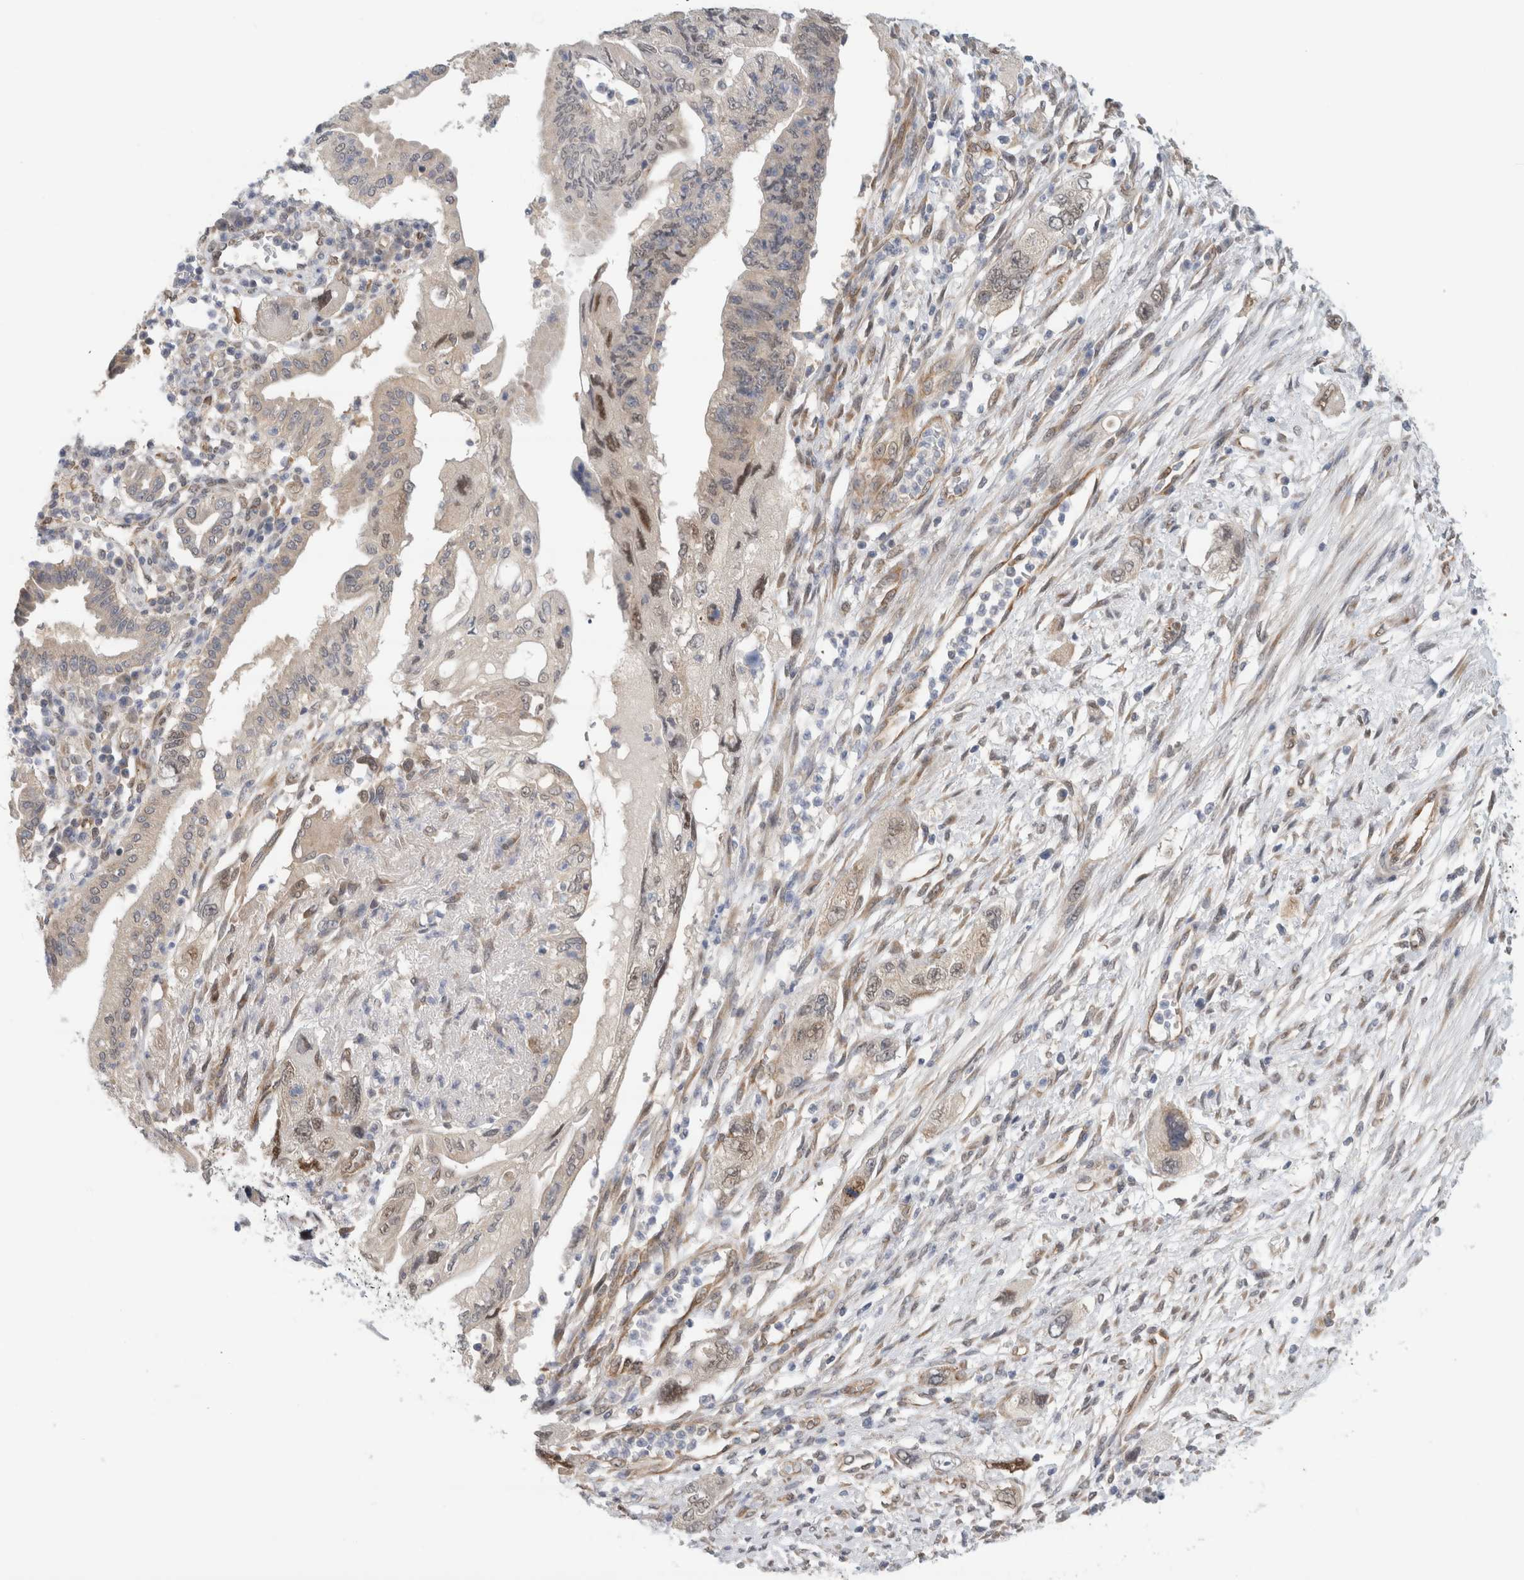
{"staining": {"intensity": "moderate", "quantity": "<25%", "location": "nuclear"}, "tissue": "pancreatic cancer", "cell_type": "Tumor cells", "image_type": "cancer", "snomed": [{"axis": "morphology", "description": "Adenocarcinoma, NOS"}, {"axis": "topography", "description": "Pancreas"}], "caption": "The micrograph reveals staining of pancreatic cancer (adenocarcinoma), revealing moderate nuclear protein expression (brown color) within tumor cells. The protein is shown in brown color, while the nuclei are stained blue.", "gene": "EIF4G3", "patient": {"sex": "female", "age": 73}}